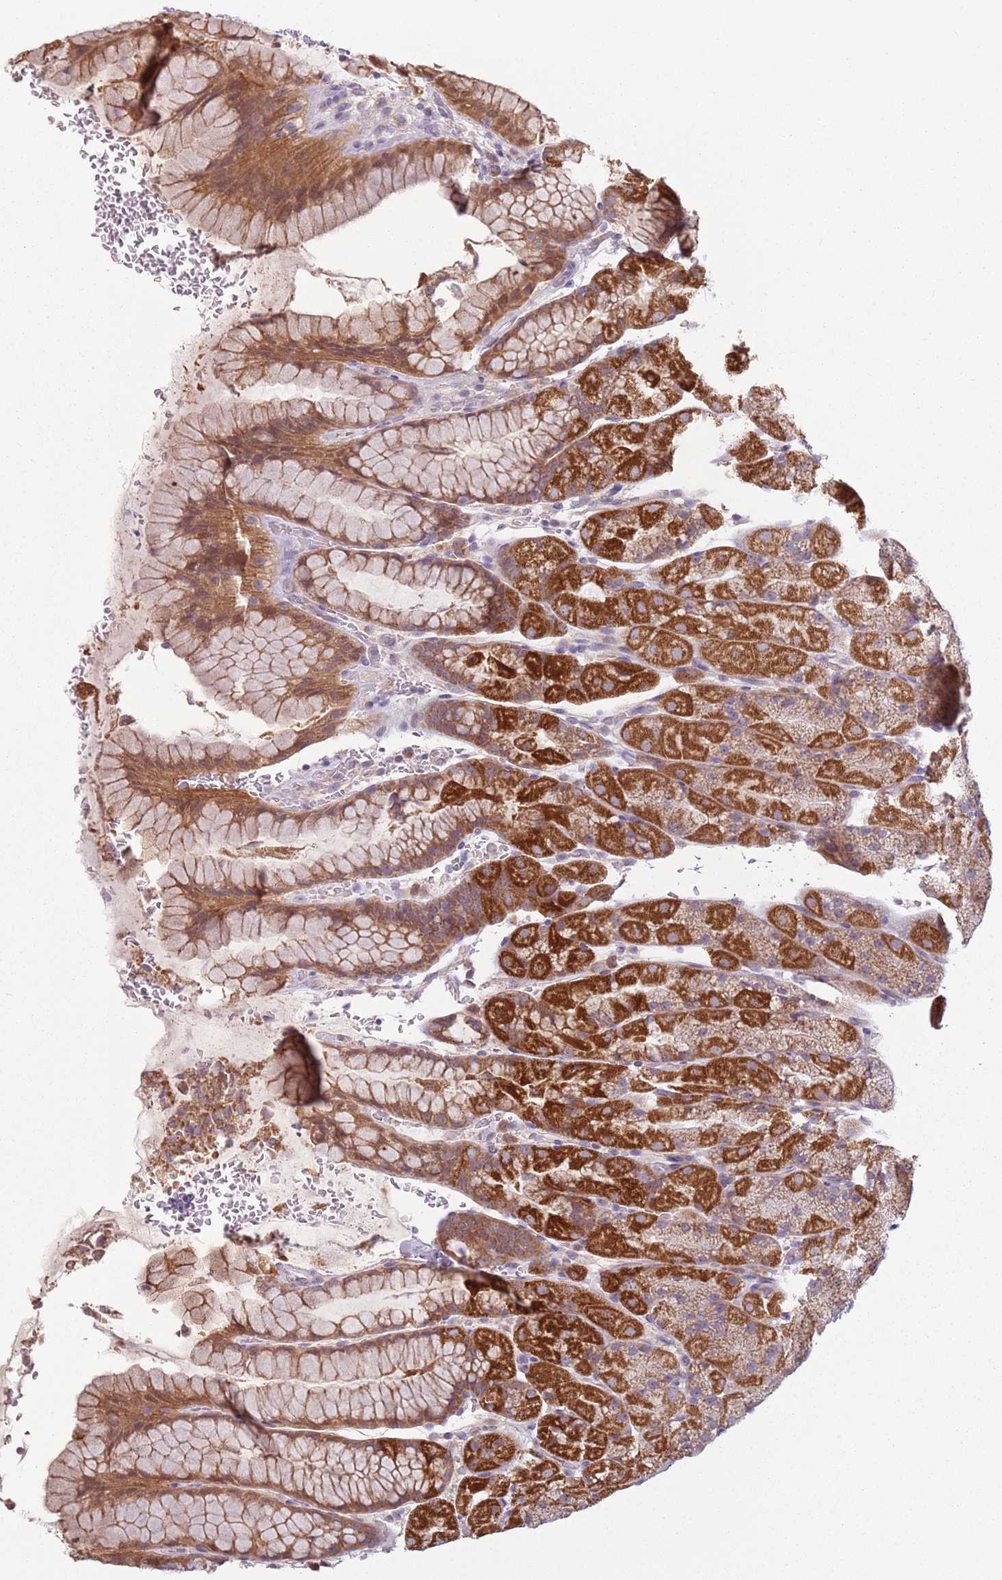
{"staining": {"intensity": "strong", "quantity": ">75%", "location": "cytoplasmic/membranous"}, "tissue": "stomach", "cell_type": "Glandular cells", "image_type": "normal", "snomed": [{"axis": "morphology", "description": "Normal tissue, NOS"}, {"axis": "topography", "description": "Stomach, upper"}, {"axis": "topography", "description": "Stomach, lower"}], "caption": "The immunohistochemical stain shows strong cytoplasmic/membranous positivity in glandular cells of benign stomach. The protein of interest is stained brown, and the nuclei are stained in blue (DAB (3,3'-diaminobenzidine) IHC with brightfield microscopy, high magnification).", "gene": "COQ5", "patient": {"sex": "male", "age": 67}}